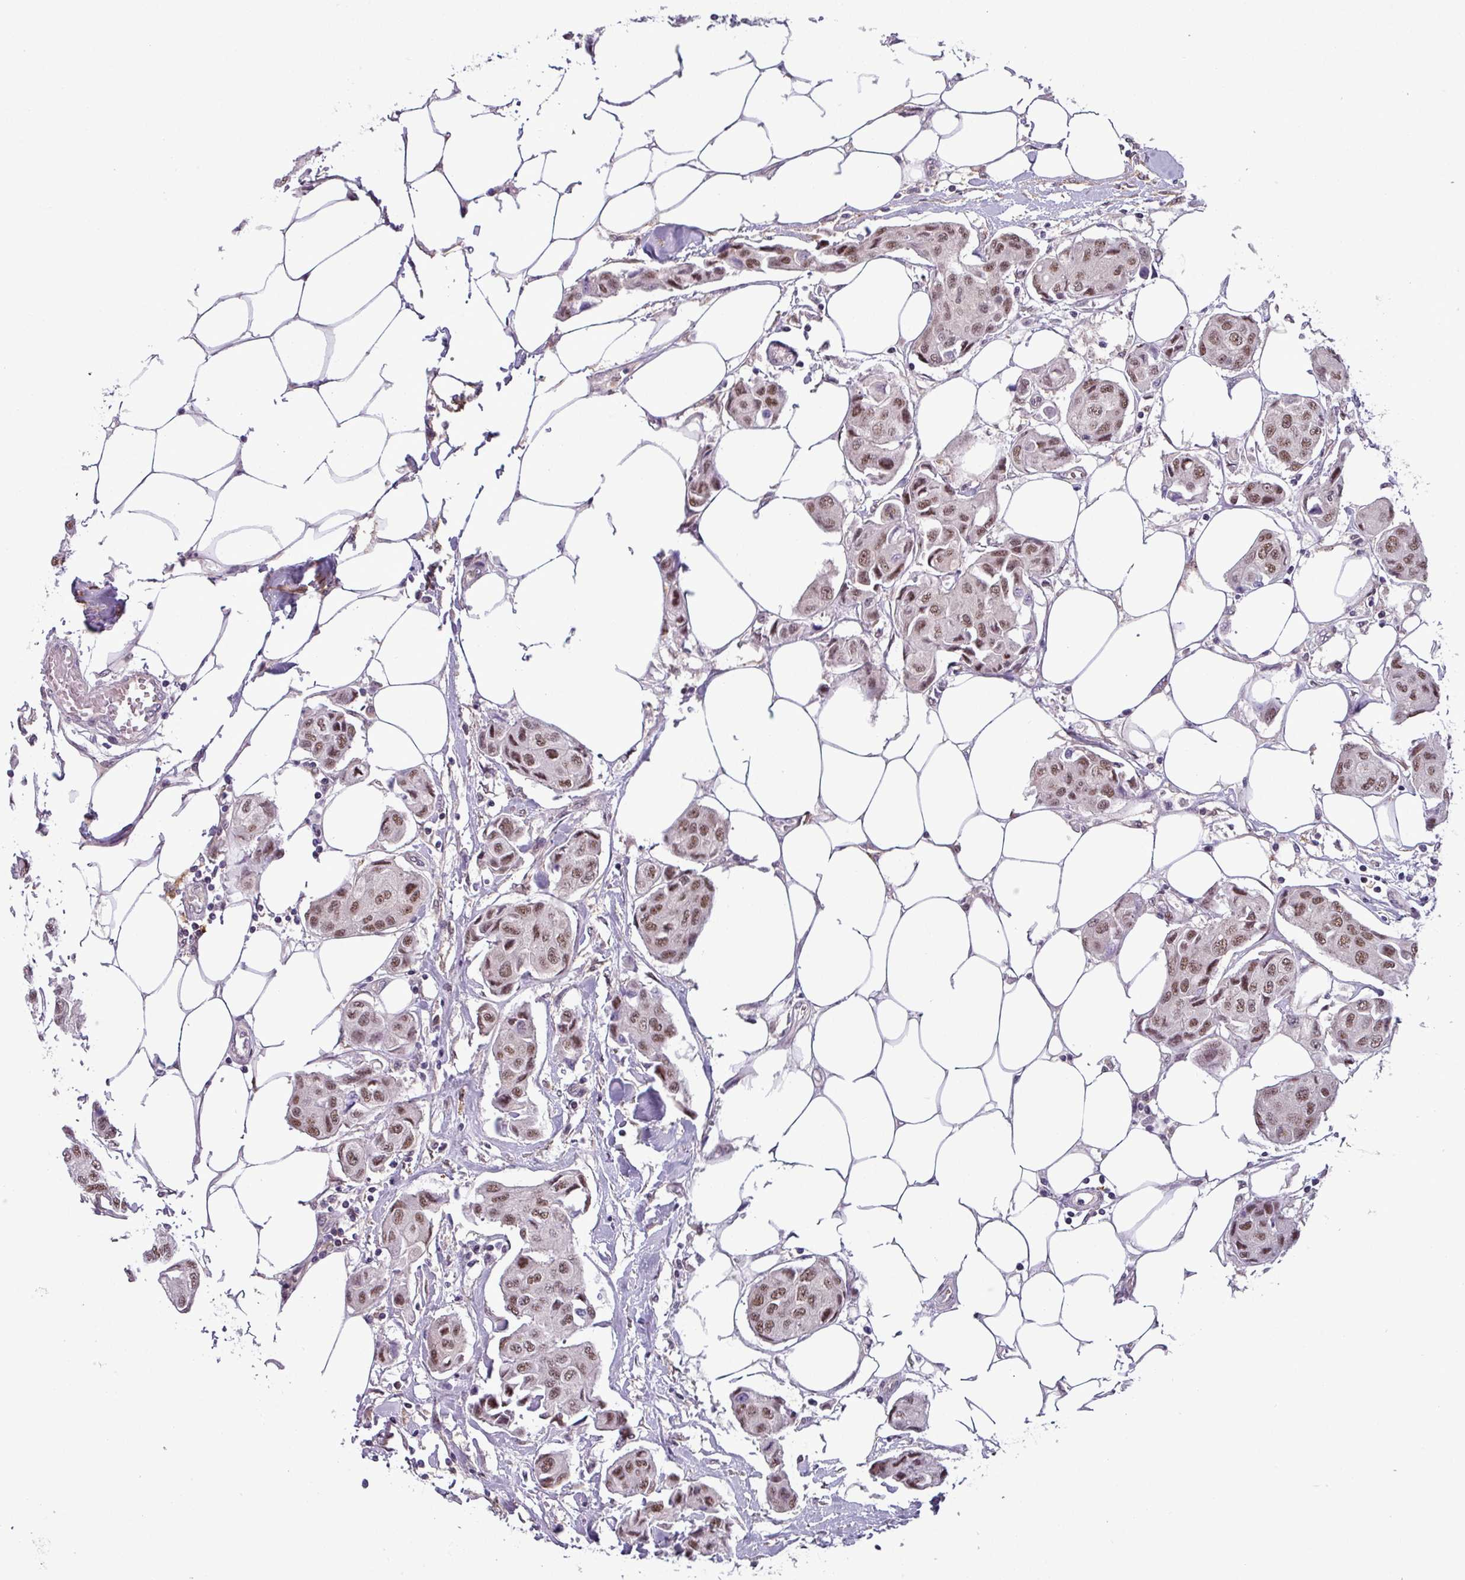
{"staining": {"intensity": "moderate", "quantity": ">75%", "location": "nuclear"}, "tissue": "breast cancer", "cell_type": "Tumor cells", "image_type": "cancer", "snomed": [{"axis": "morphology", "description": "Duct carcinoma"}, {"axis": "topography", "description": "Breast"}, {"axis": "topography", "description": "Lymph node"}], "caption": "Protein positivity by immunohistochemistry shows moderate nuclear staining in approximately >75% of tumor cells in breast cancer.", "gene": "NPFFR1", "patient": {"sex": "female", "age": 80}}